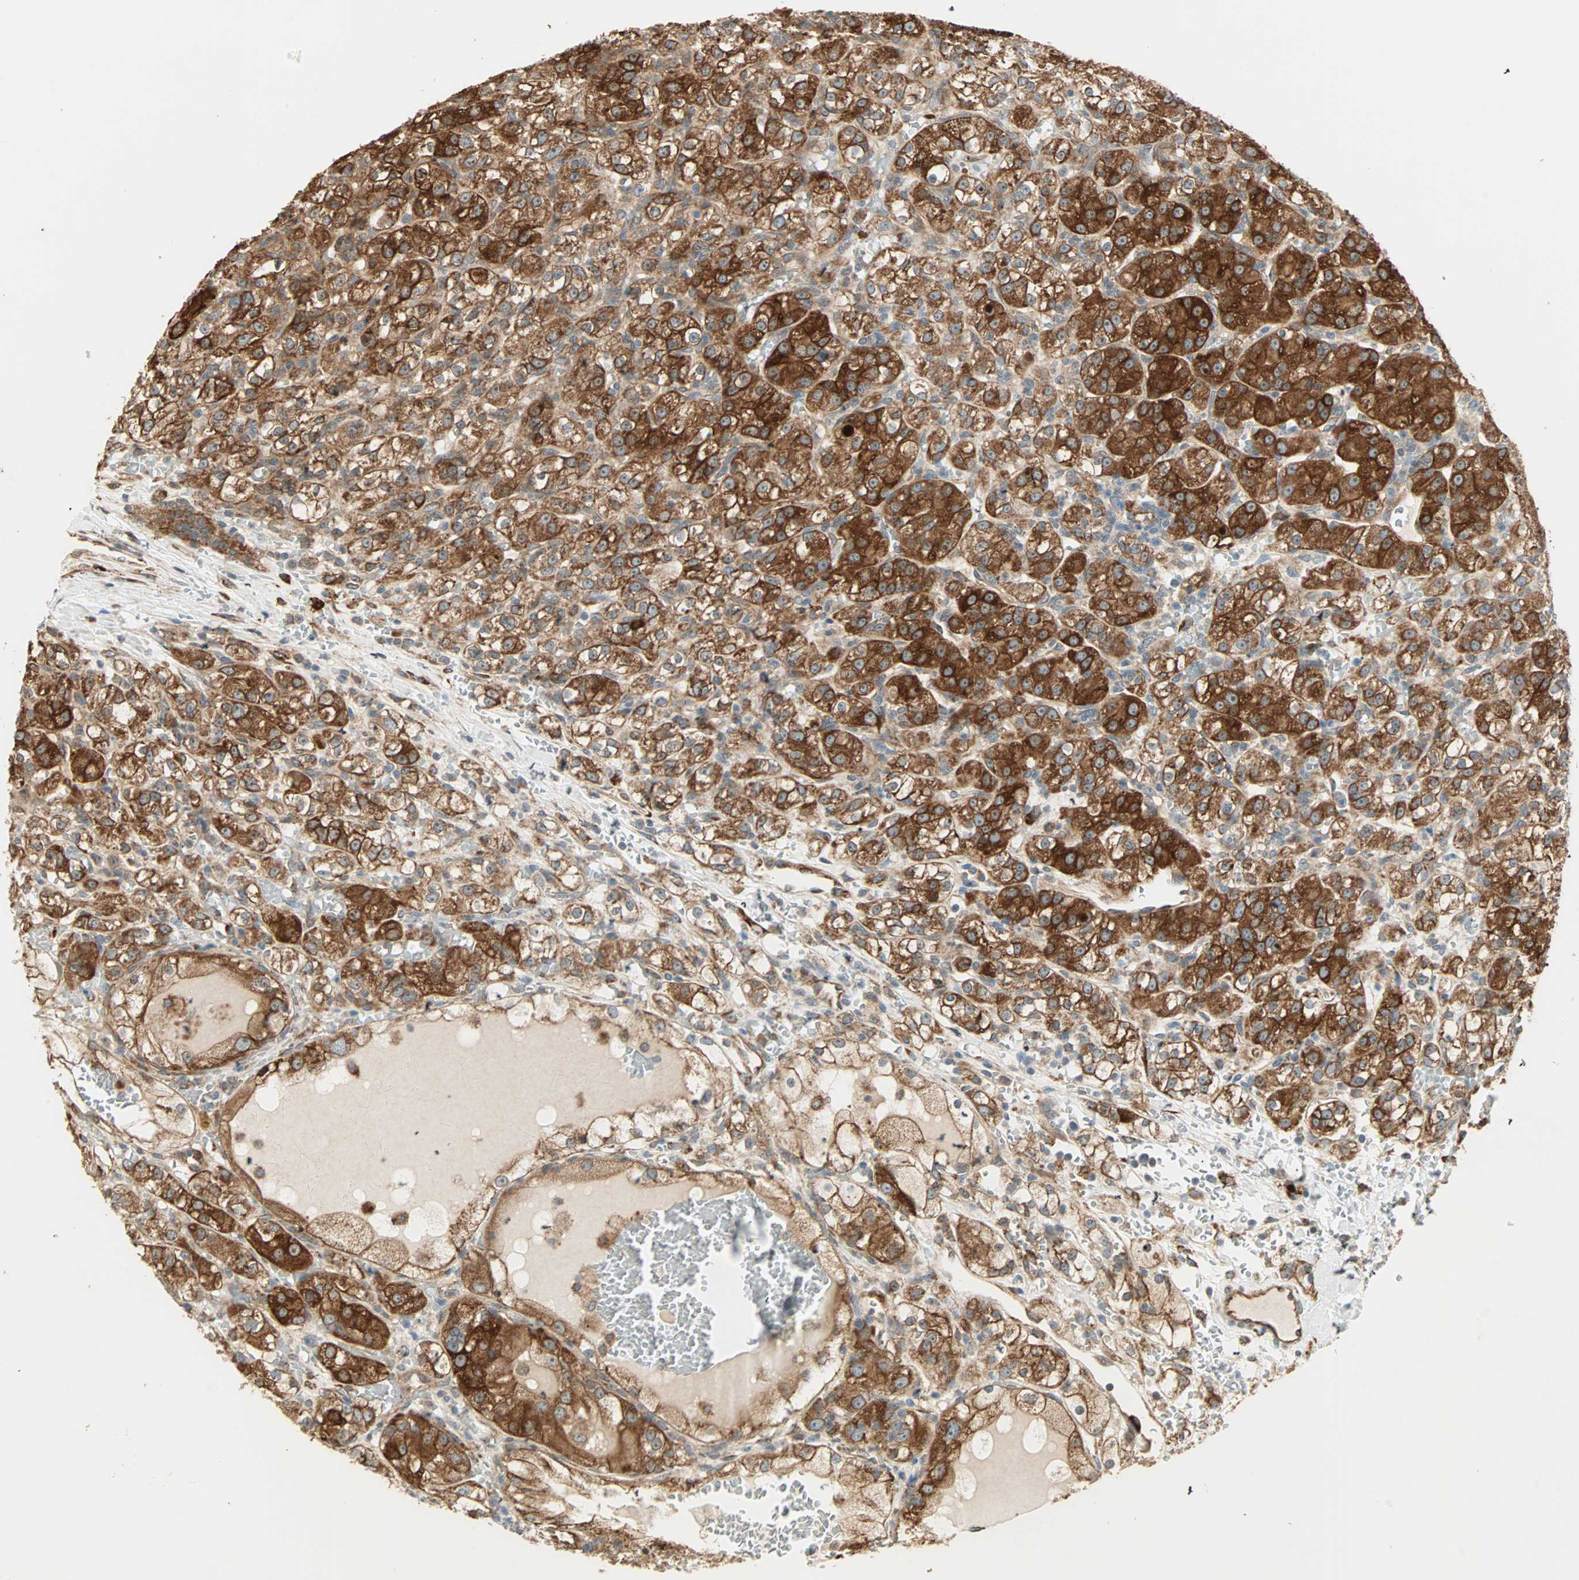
{"staining": {"intensity": "strong", "quantity": ">75%", "location": "cytoplasmic/membranous"}, "tissue": "renal cancer", "cell_type": "Tumor cells", "image_type": "cancer", "snomed": [{"axis": "morphology", "description": "Normal tissue, NOS"}, {"axis": "morphology", "description": "Adenocarcinoma, NOS"}, {"axis": "topography", "description": "Kidney"}], "caption": "Approximately >75% of tumor cells in human adenocarcinoma (renal) display strong cytoplasmic/membranous protein staining as visualized by brown immunohistochemical staining.", "gene": "P4HA1", "patient": {"sex": "male", "age": 61}}